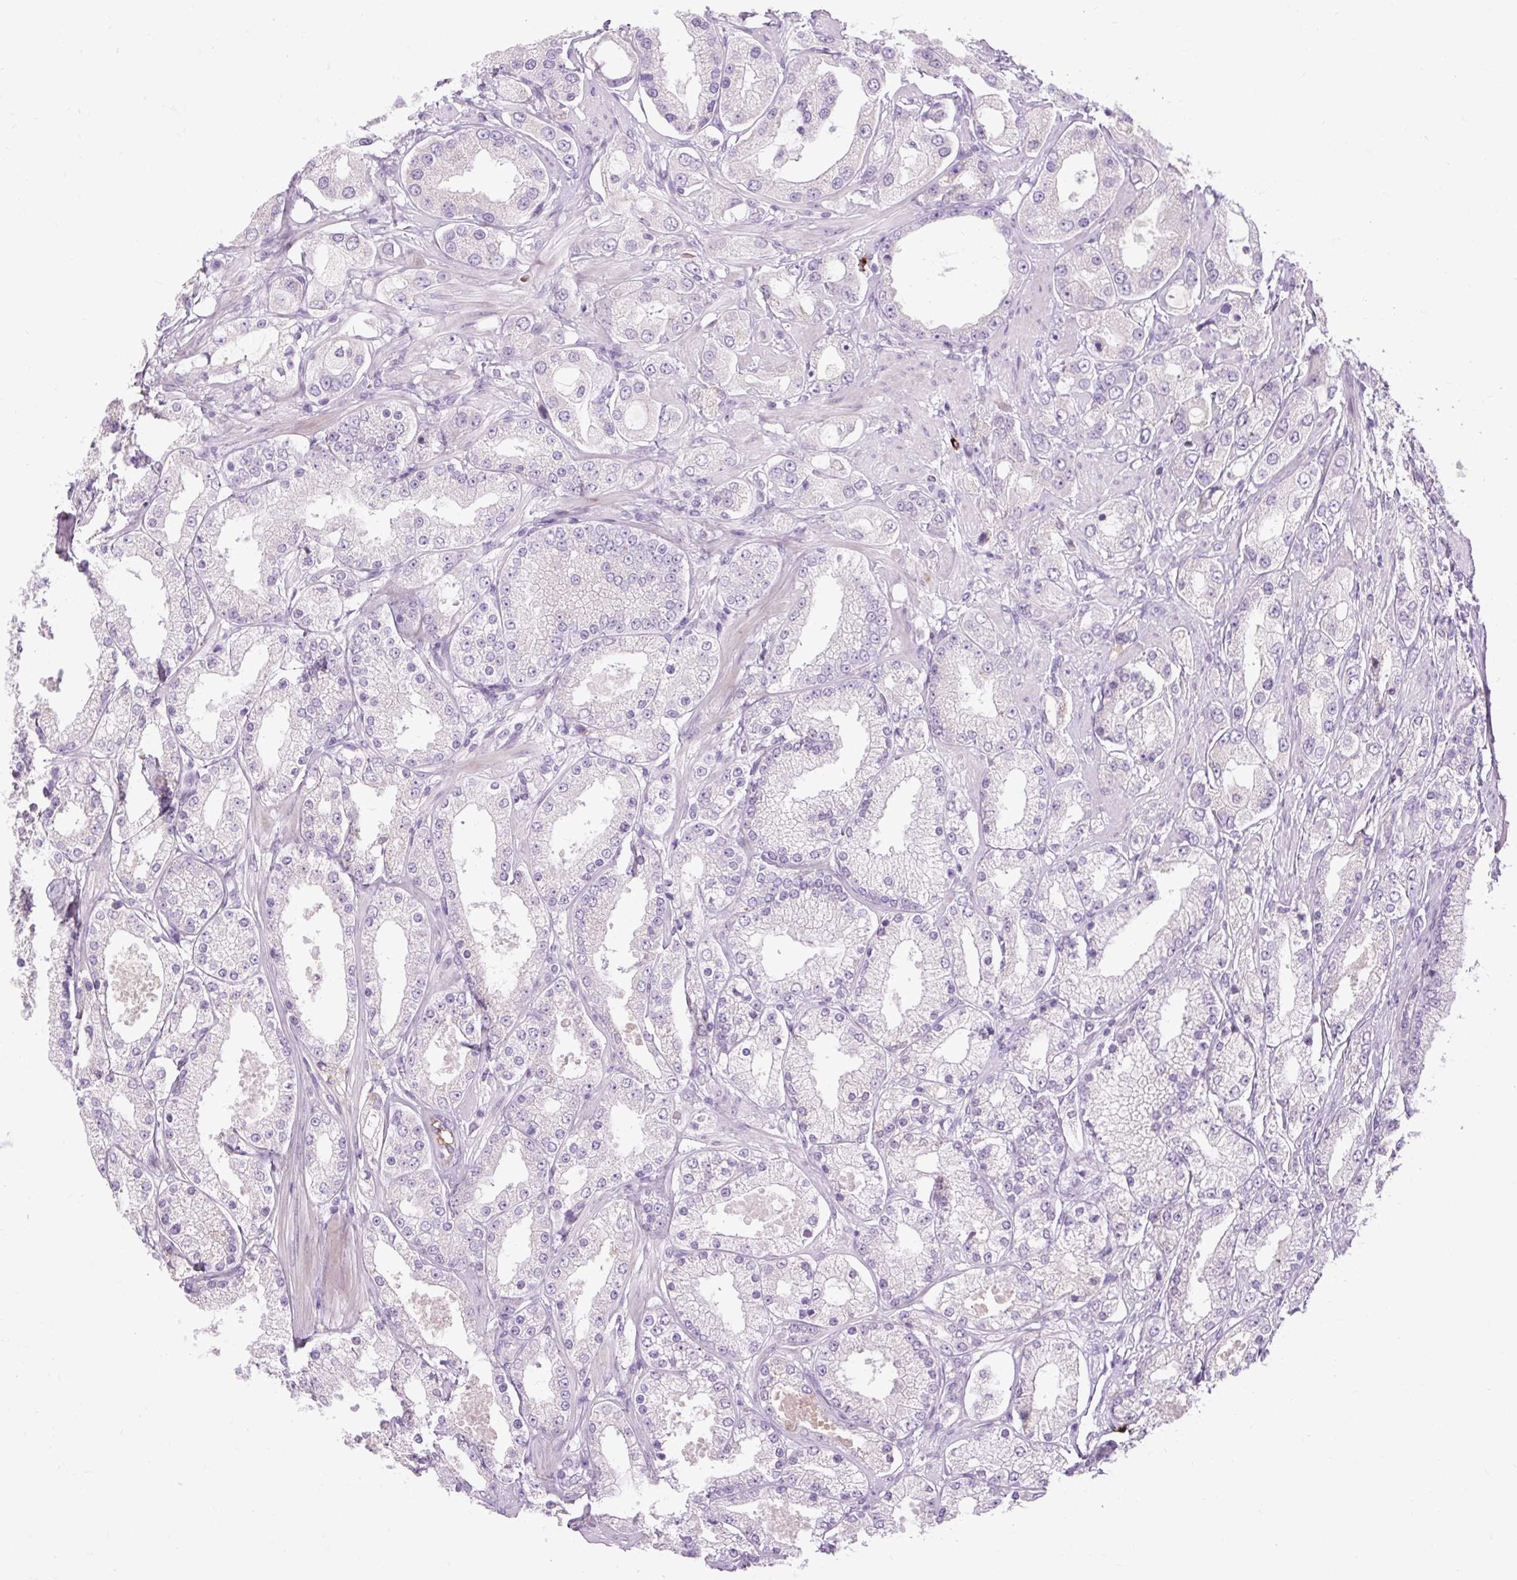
{"staining": {"intensity": "negative", "quantity": "none", "location": "none"}, "tissue": "prostate cancer", "cell_type": "Tumor cells", "image_type": "cancer", "snomed": [{"axis": "morphology", "description": "Adenocarcinoma, High grade"}, {"axis": "topography", "description": "Prostate"}], "caption": "Human prostate cancer stained for a protein using IHC shows no staining in tumor cells.", "gene": "ARRDC2", "patient": {"sex": "male", "age": 68}}